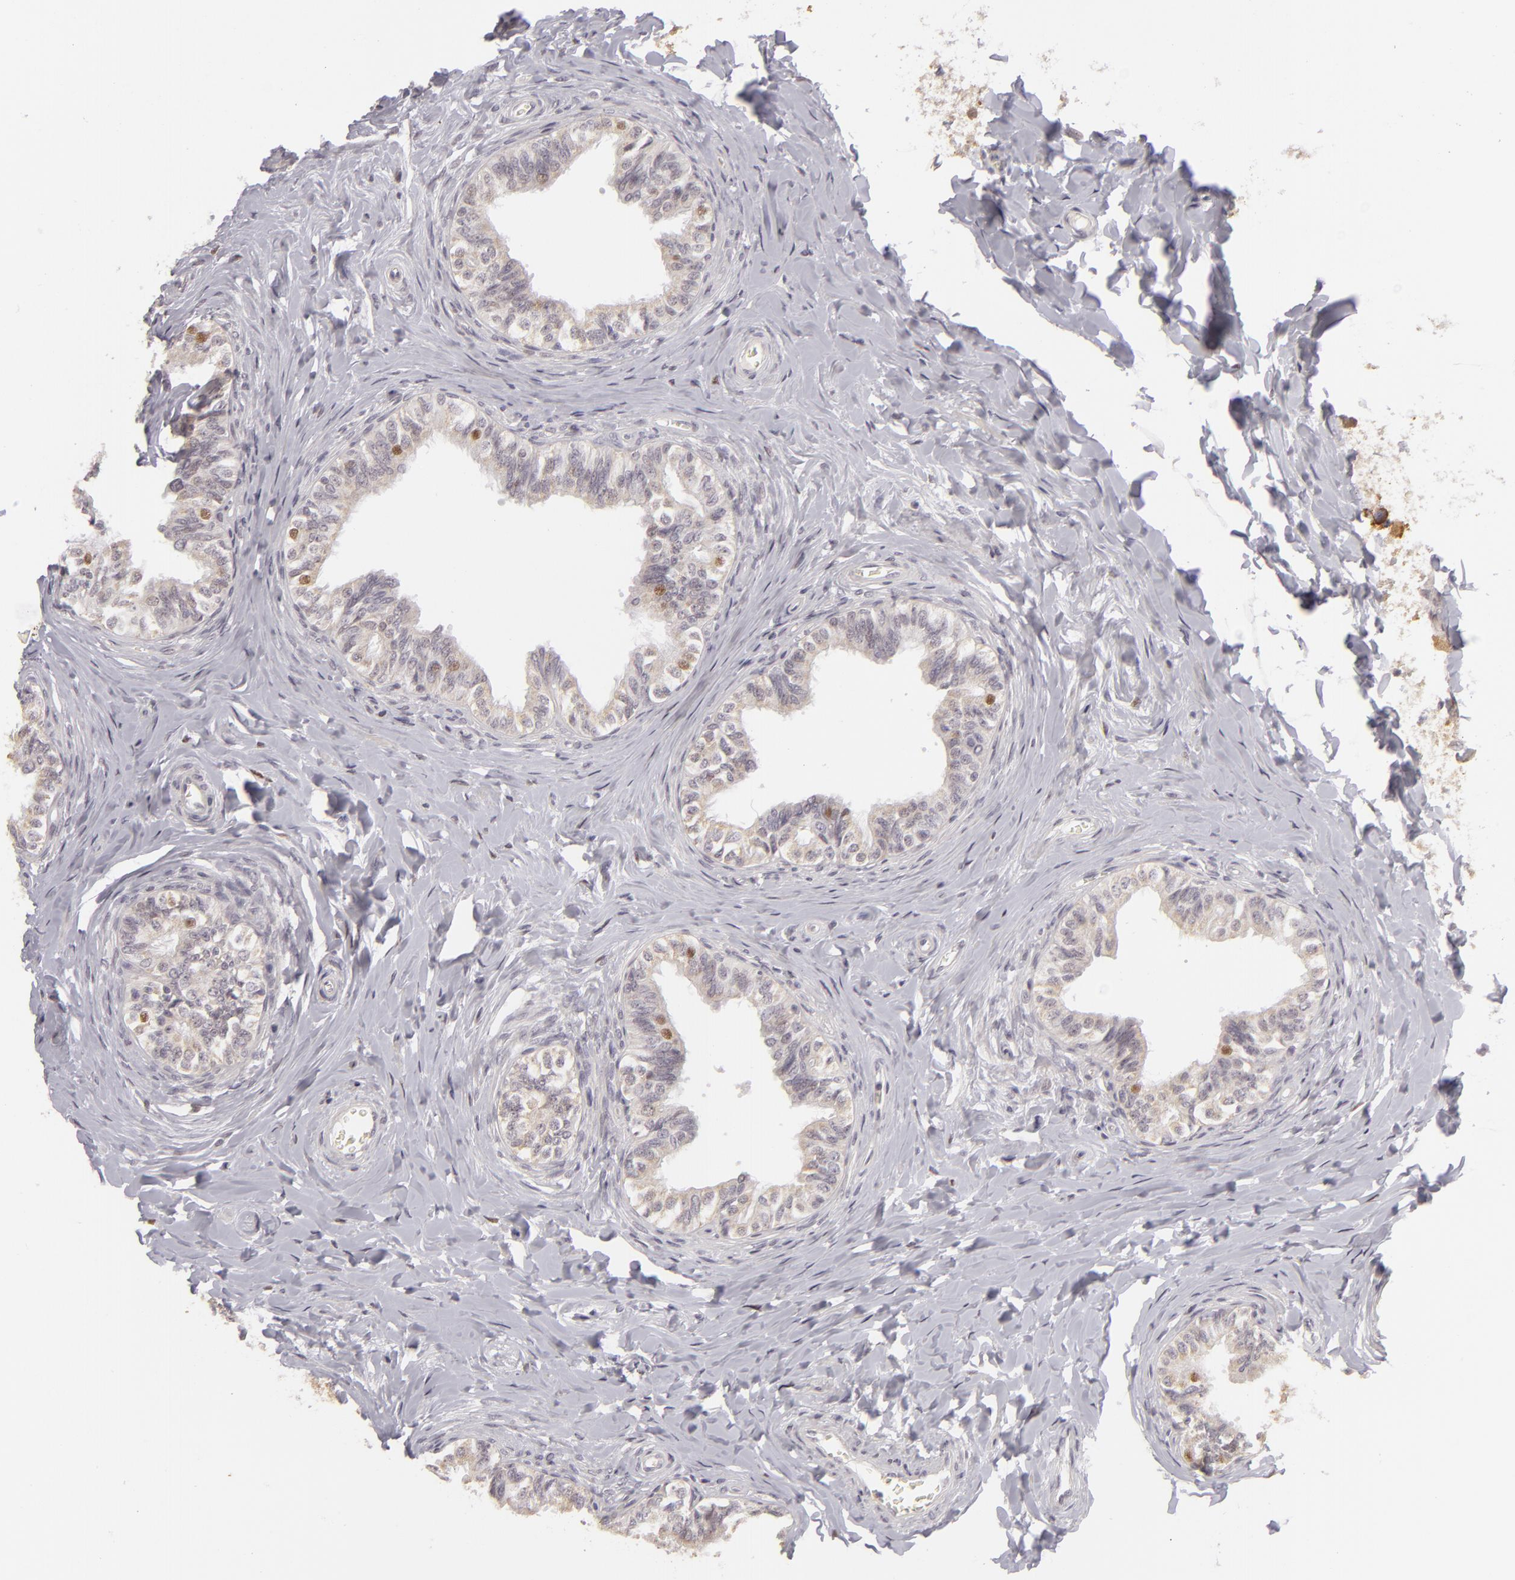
{"staining": {"intensity": "weak", "quantity": "<25%", "location": "cytoplasmic/membranous,nuclear"}, "tissue": "epididymis", "cell_type": "Glandular cells", "image_type": "normal", "snomed": [{"axis": "morphology", "description": "Normal tissue, NOS"}, {"axis": "topography", "description": "Soft tissue"}, {"axis": "topography", "description": "Epididymis"}], "caption": "Immunohistochemical staining of unremarkable human epididymis demonstrates no significant staining in glandular cells. (DAB (3,3'-diaminobenzidine) immunohistochemistry (IHC) with hematoxylin counter stain).", "gene": "SIX1", "patient": {"sex": "male", "age": 26}}